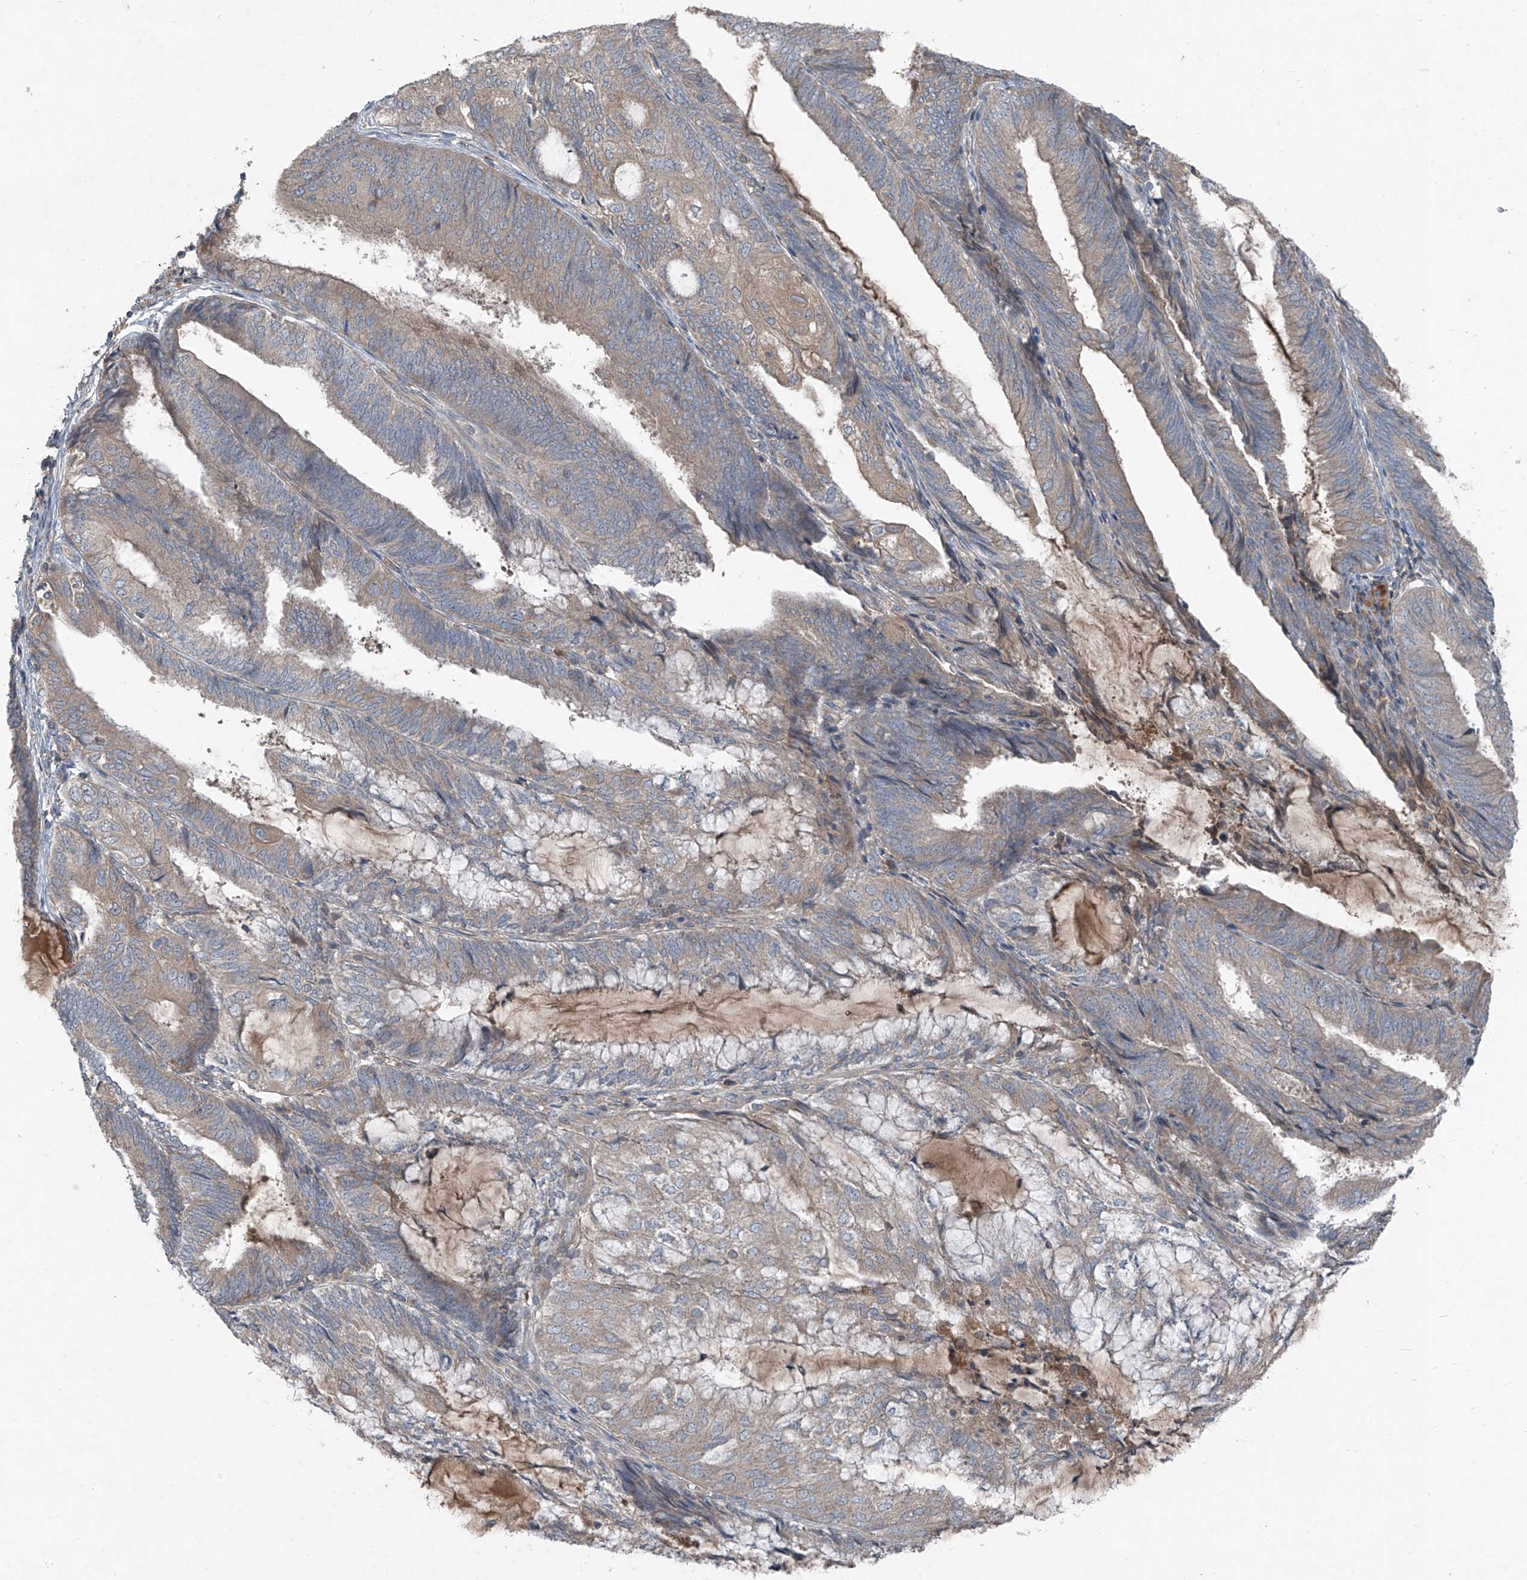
{"staining": {"intensity": "weak", "quantity": "<25%", "location": "cytoplasmic/membranous"}, "tissue": "endometrial cancer", "cell_type": "Tumor cells", "image_type": "cancer", "snomed": [{"axis": "morphology", "description": "Adenocarcinoma, NOS"}, {"axis": "topography", "description": "Endometrium"}], "caption": "The histopathology image displays no staining of tumor cells in endometrial adenocarcinoma. Nuclei are stained in blue.", "gene": "FOXRED2", "patient": {"sex": "female", "age": 81}}